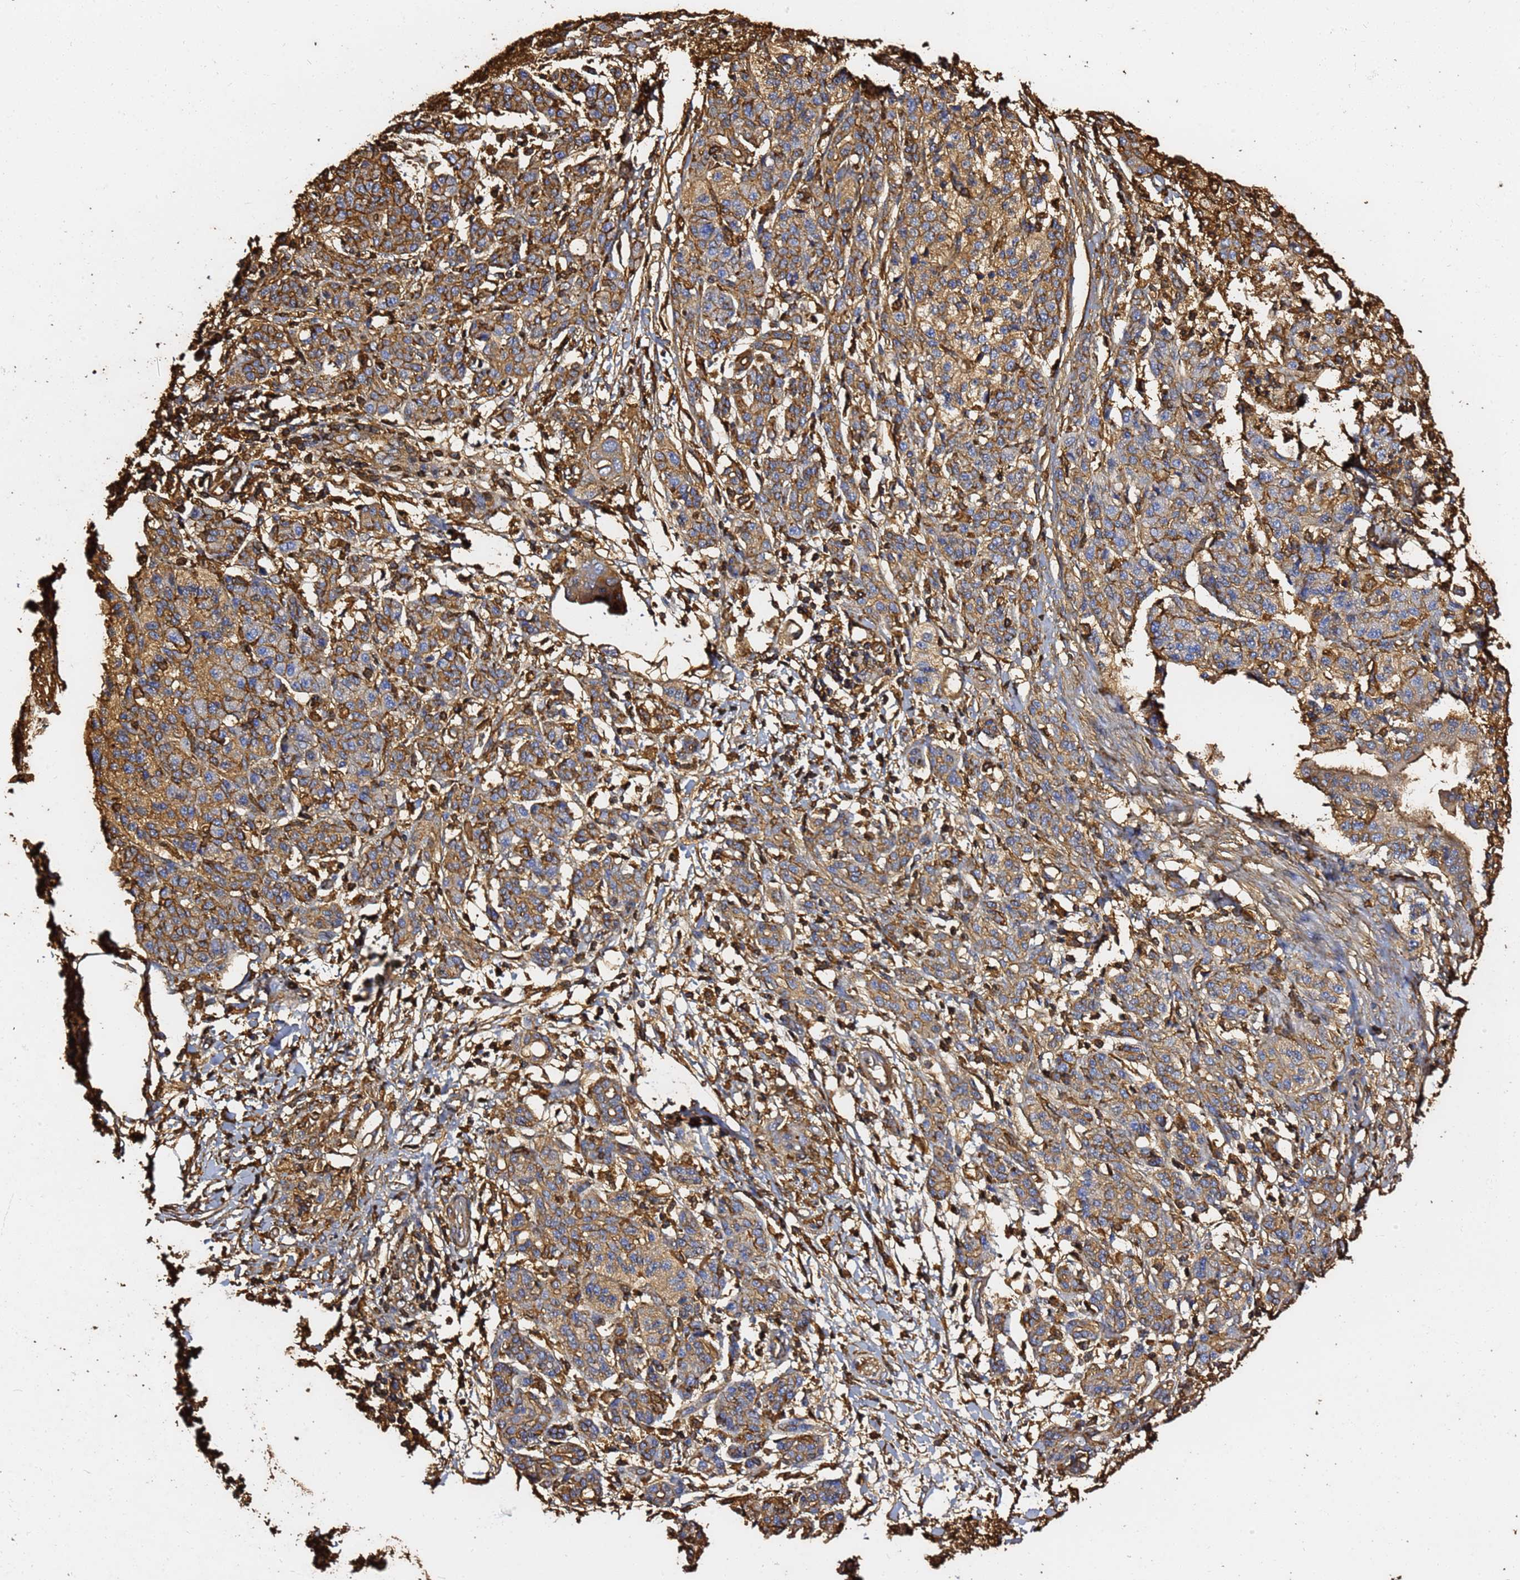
{"staining": {"intensity": "moderate", "quantity": ">75%", "location": "cytoplasmic/membranous"}, "tissue": "pancreatic cancer", "cell_type": "Tumor cells", "image_type": "cancer", "snomed": [{"axis": "morphology", "description": "Adenocarcinoma, NOS"}, {"axis": "topography", "description": "Pancreas"}], "caption": "Tumor cells demonstrate medium levels of moderate cytoplasmic/membranous expression in approximately >75% of cells in adenocarcinoma (pancreatic).", "gene": "ACTB", "patient": {"sex": "male", "age": 58}}